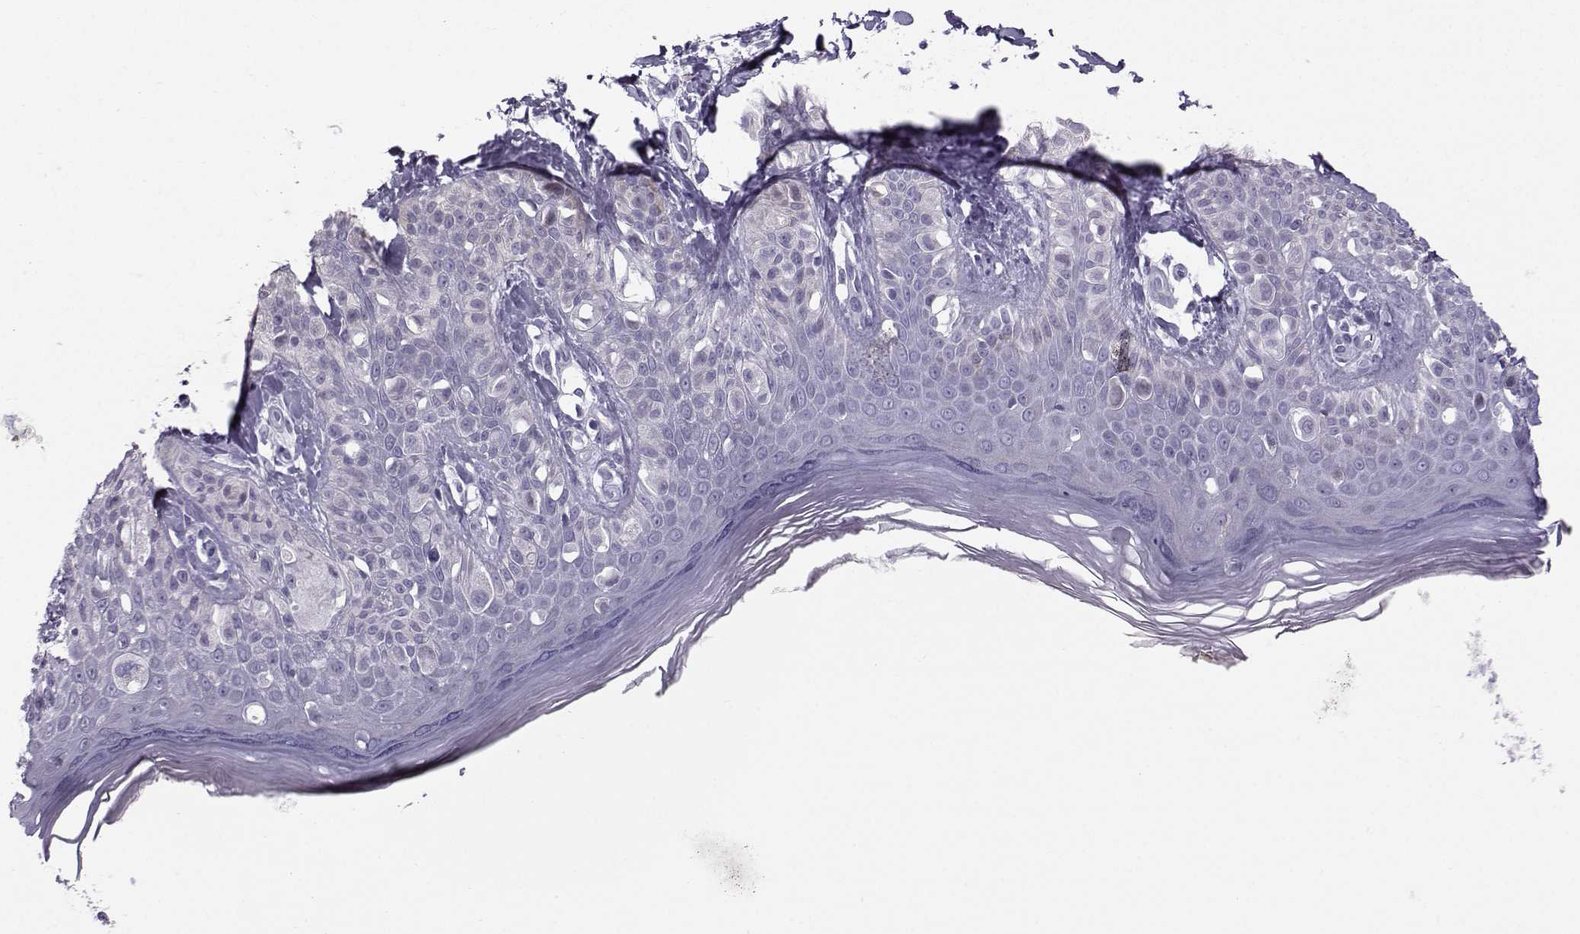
{"staining": {"intensity": "negative", "quantity": "none", "location": "none"}, "tissue": "melanoma", "cell_type": "Tumor cells", "image_type": "cancer", "snomed": [{"axis": "morphology", "description": "Malignant melanoma, NOS"}, {"axis": "topography", "description": "Skin"}], "caption": "Immunohistochemistry (IHC) micrograph of neoplastic tissue: melanoma stained with DAB (3,3'-diaminobenzidine) exhibits no significant protein expression in tumor cells.", "gene": "DMRT3", "patient": {"sex": "female", "age": 73}}